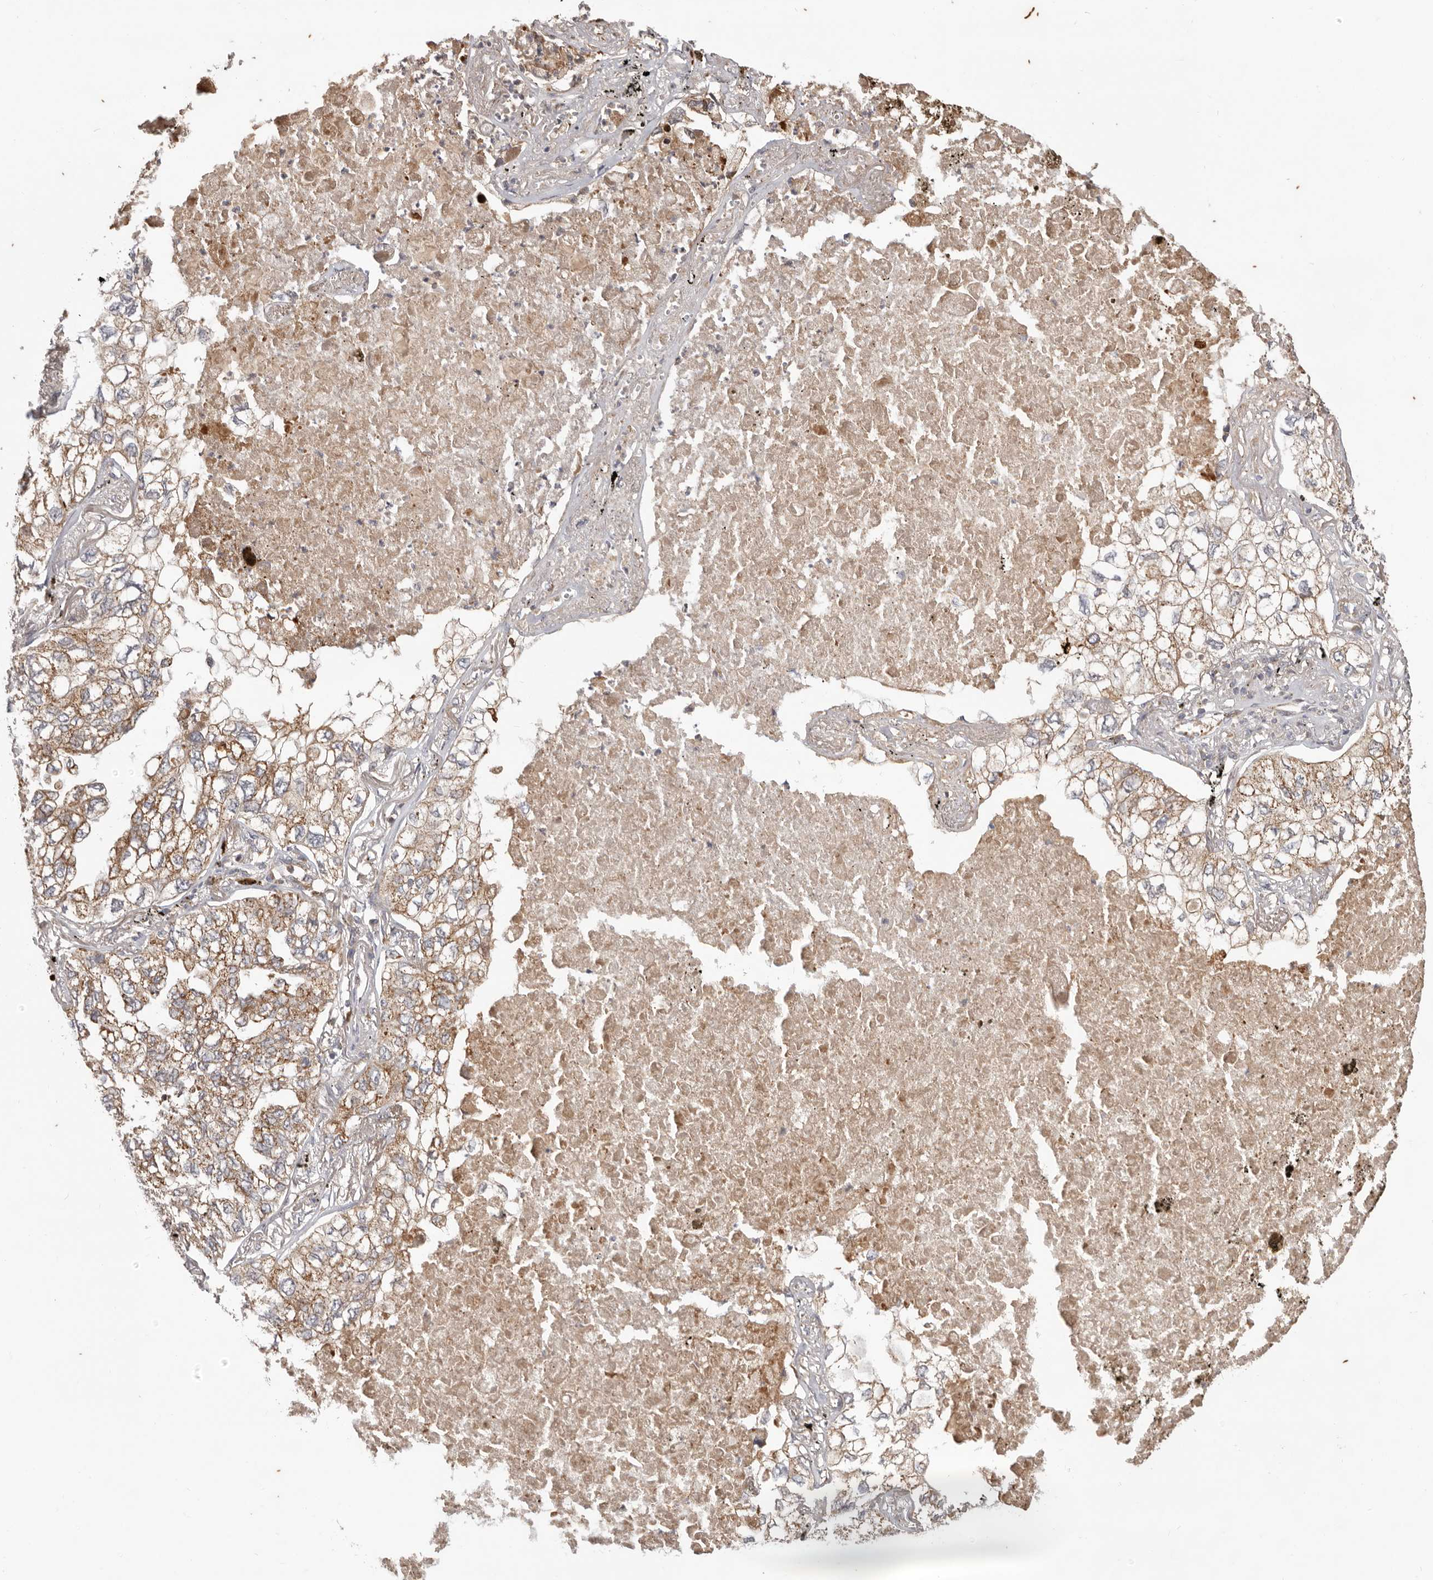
{"staining": {"intensity": "moderate", "quantity": ">75%", "location": "cytoplasmic/membranous"}, "tissue": "lung cancer", "cell_type": "Tumor cells", "image_type": "cancer", "snomed": [{"axis": "morphology", "description": "Adenocarcinoma, NOS"}, {"axis": "topography", "description": "Lung"}], "caption": "Lung adenocarcinoma stained with immunohistochemistry (IHC) shows moderate cytoplasmic/membranous positivity in about >75% of tumor cells.", "gene": "MRPS10", "patient": {"sex": "male", "age": 65}}